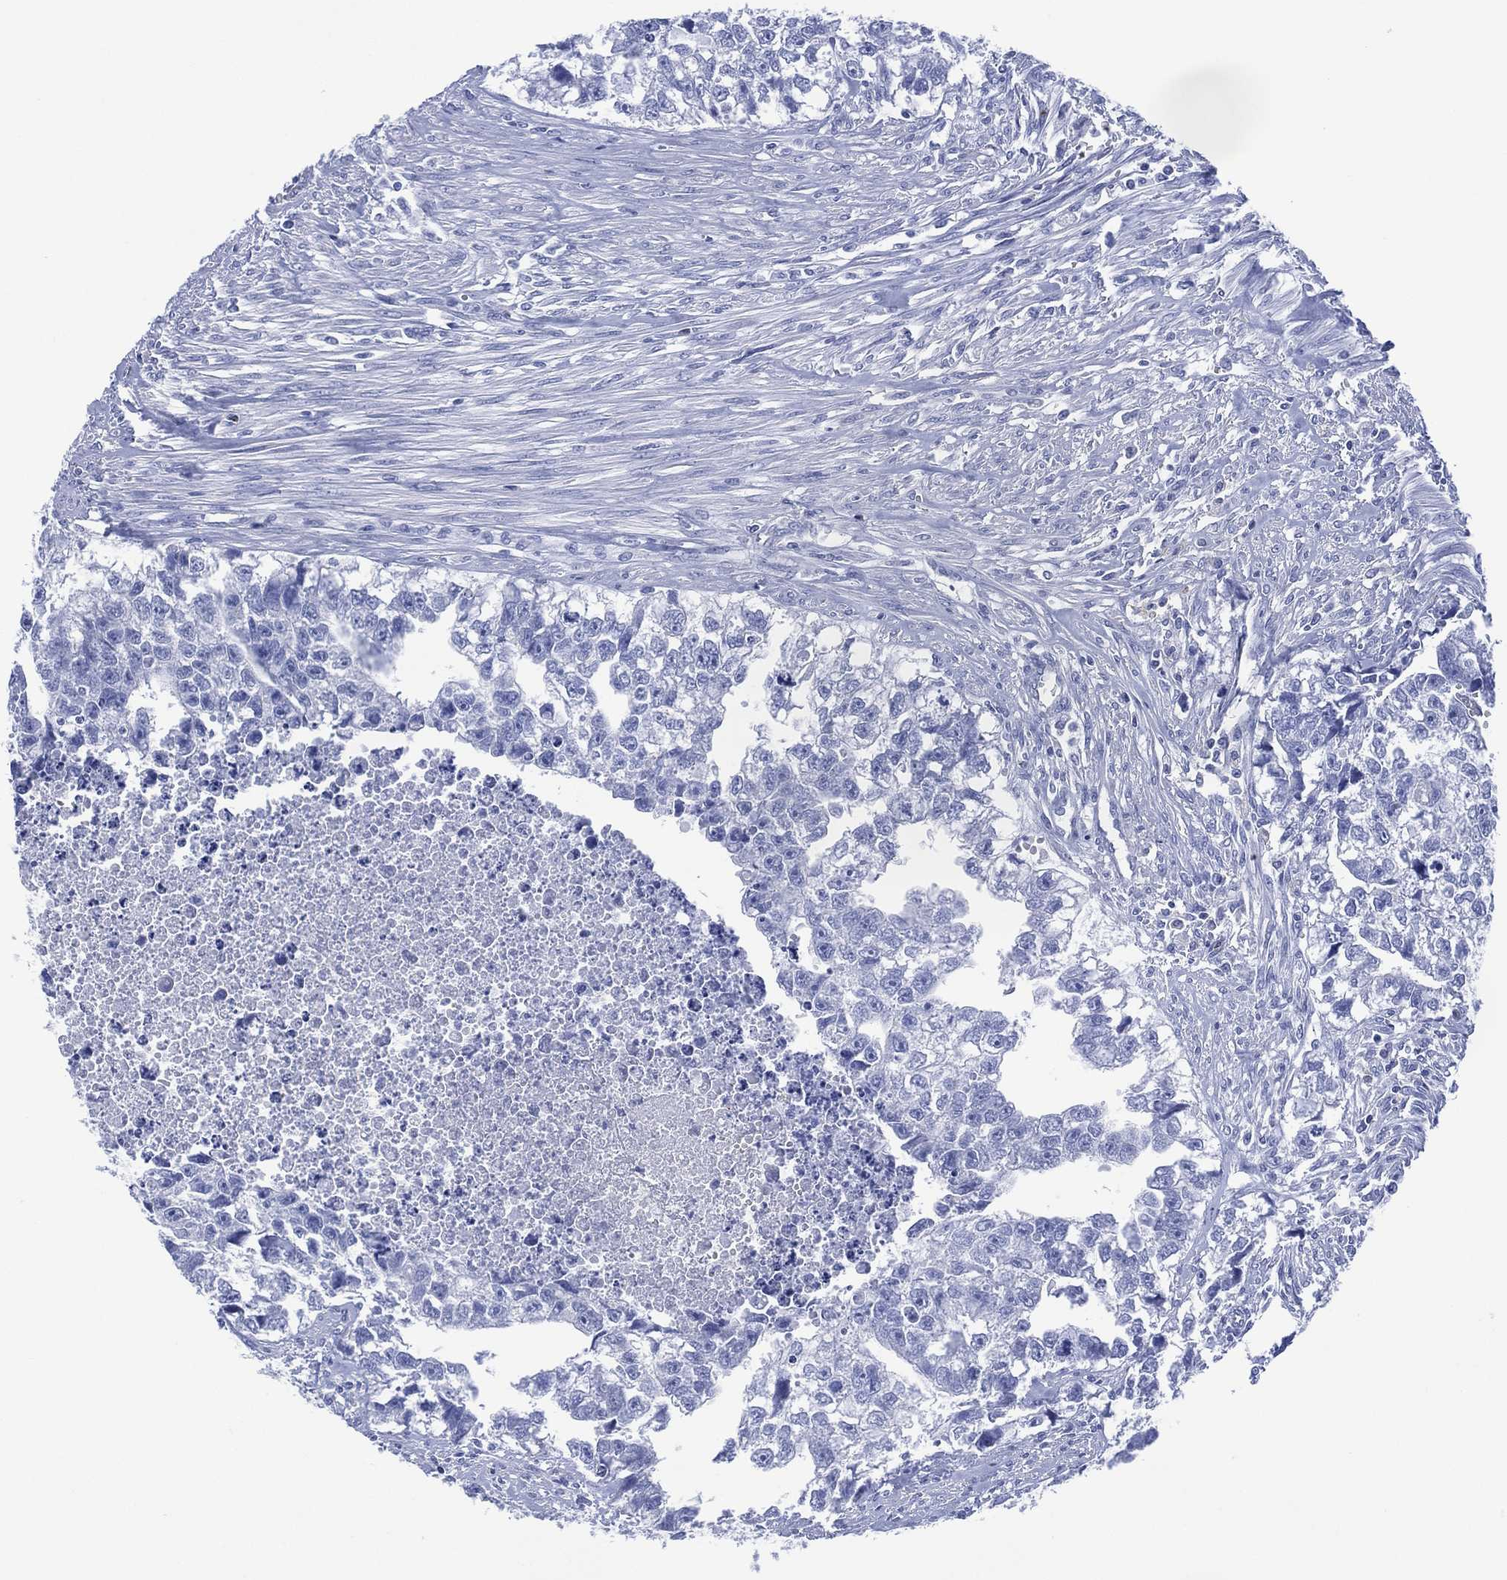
{"staining": {"intensity": "negative", "quantity": "none", "location": "none"}, "tissue": "testis cancer", "cell_type": "Tumor cells", "image_type": "cancer", "snomed": [{"axis": "morphology", "description": "Carcinoma, Embryonal, NOS"}, {"axis": "morphology", "description": "Teratoma, malignant, NOS"}, {"axis": "topography", "description": "Testis"}], "caption": "A photomicrograph of testis cancer stained for a protein shows no brown staining in tumor cells.", "gene": "DPP4", "patient": {"sex": "male", "age": 44}}